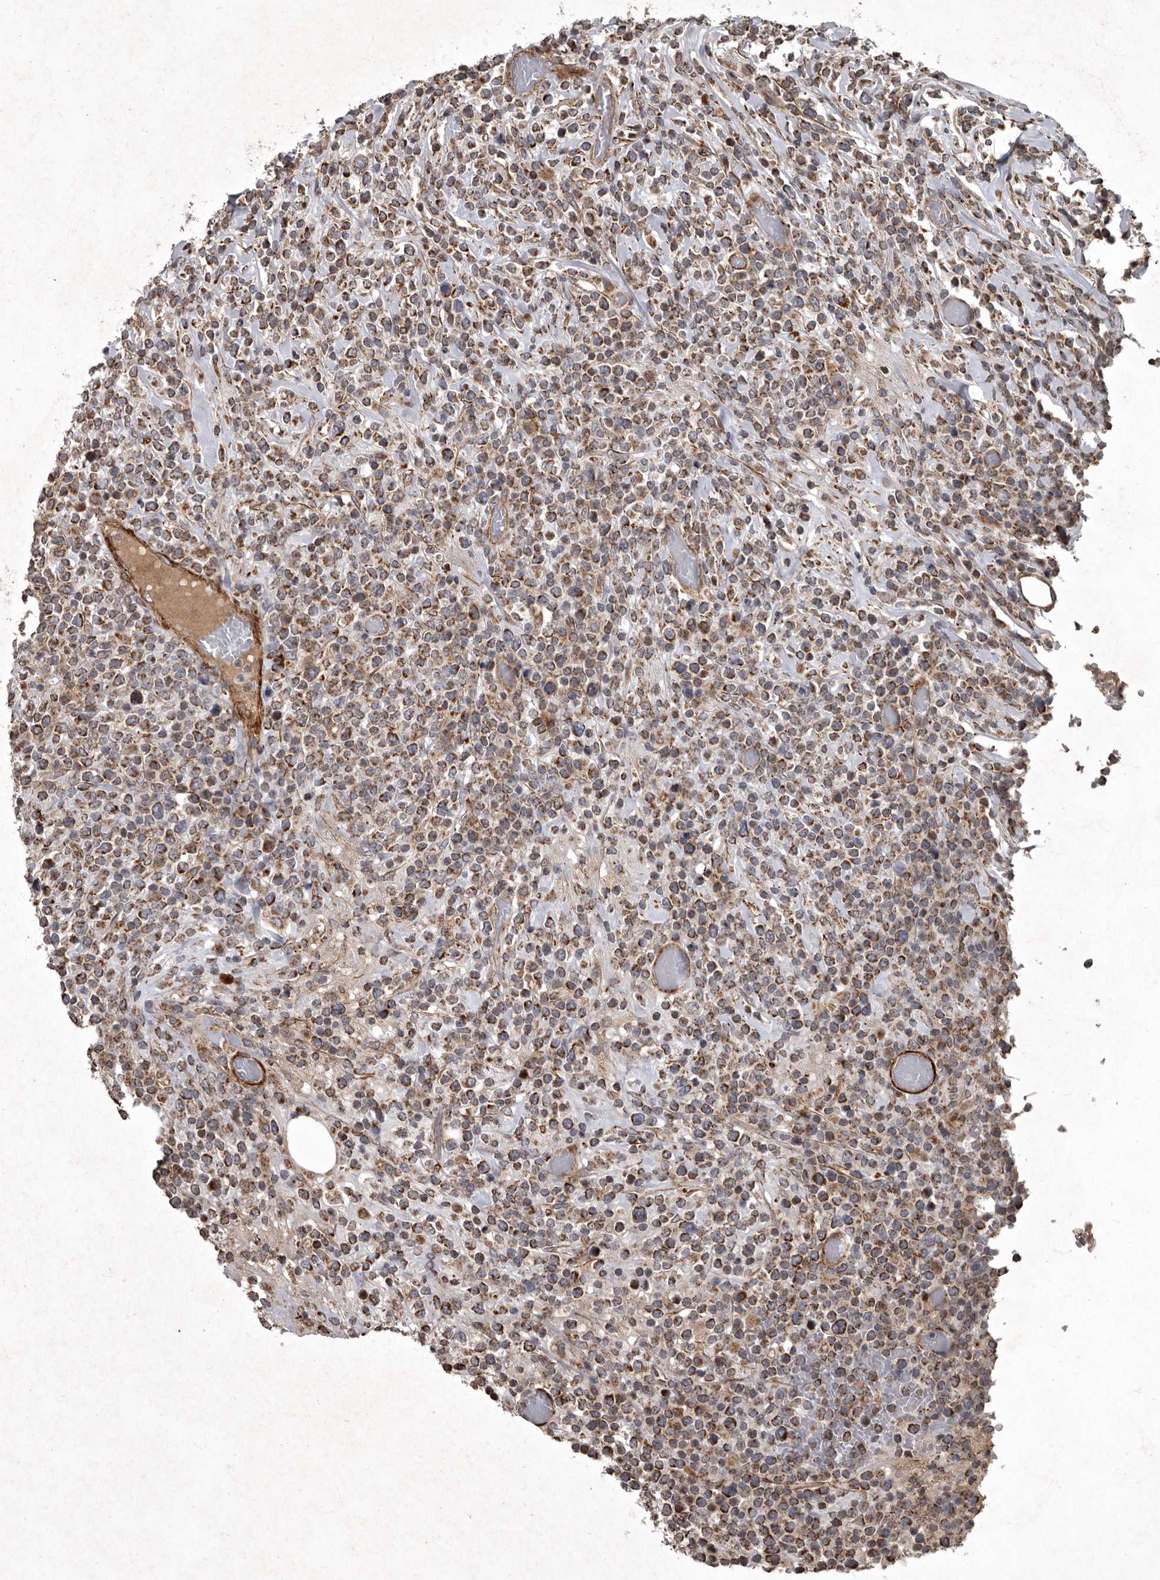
{"staining": {"intensity": "moderate", "quantity": ">75%", "location": "cytoplasmic/membranous"}, "tissue": "lymphoma", "cell_type": "Tumor cells", "image_type": "cancer", "snomed": [{"axis": "morphology", "description": "Malignant lymphoma, non-Hodgkin's type, High grade"}, {"axis": "topography", "description": "Colon"}], "caption": "Brown immunohistochemical staining in high-grade malignant lymphoma, non-Hodgkin's type displays moderate cytoplasmic/membranous positivity in approximately >75% of tumor cells. (Stains: DAB in brown, nuclei in blue, Microscopy: brightfield microscopy at high magnification).", "gene": "MRPS15", "patient": {"sex": "female", "age": 53}}